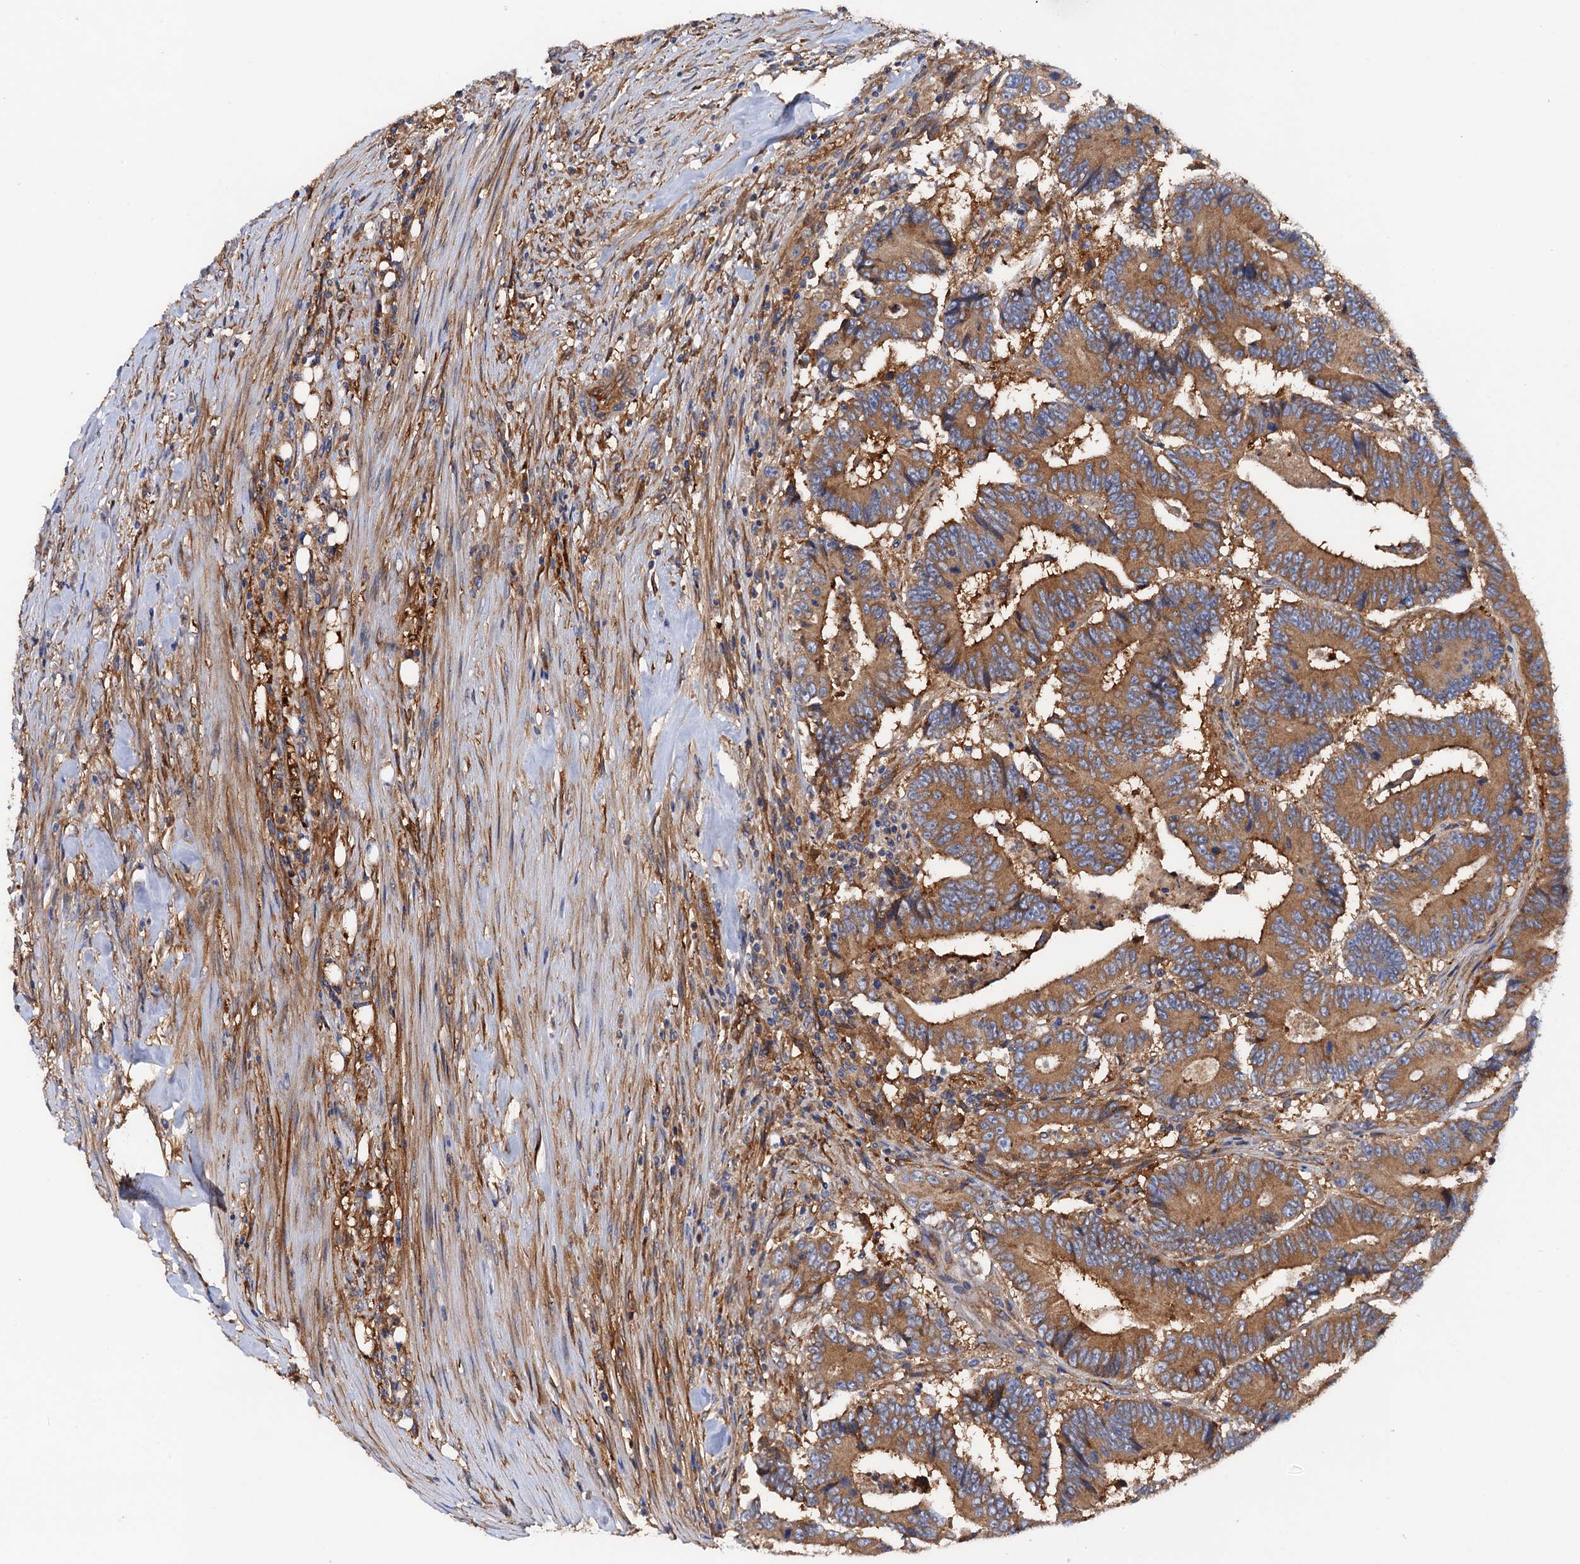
{"staining": {"intensity": "moderate", "quantity": ">75%", "location": "cytoplasmic/membranous"}, "tissue": "colorectal cancer", "cell_type": "Tumor cells", "image_type": "cancer", "snomed": [{"axis": "morphology", "description": "Adenocarcinoma, NOS"}, {"axis": "topography", "description": "Colon"}], "caption": "Moderate cytoplasmic/membranous positivity is seen in approximately >75% of tumor cells in colorectal adenocarcinoma.", "gene": "MRPL48", "patient": {"sex": "male", "age": 83}}